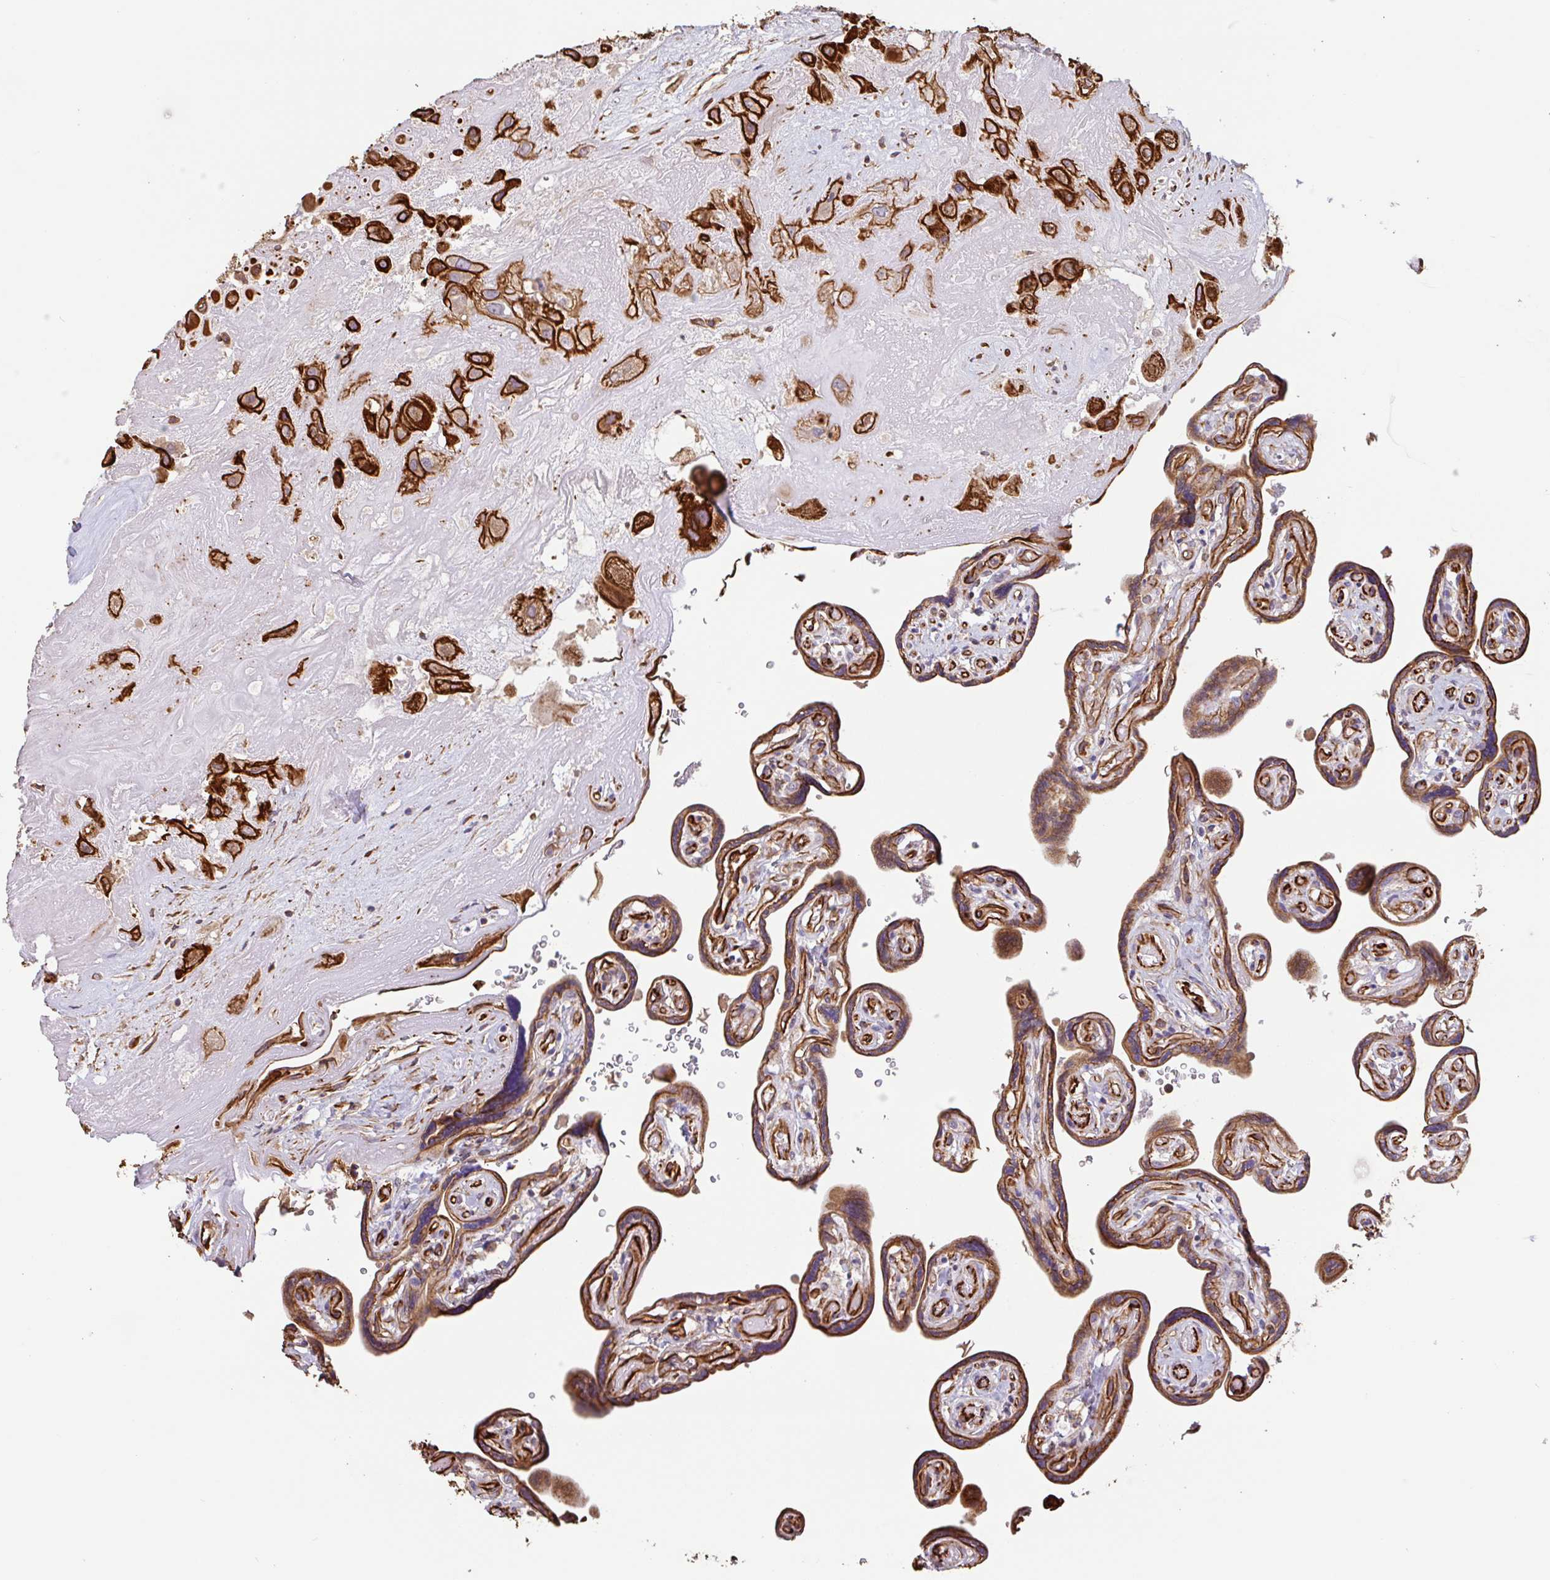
{"staining": {"intensity": "strong", "quantity": ">75%", "location": "cytoplasmic/membranous"}, "tissue": "placenta", "cell_type": "Decidual cells", "image_type": "normal", "snomed": [{"axis": "morphology", "description": "Normal tissue, NOS"}, {"axis": "topography", "description": "Placenta"}], "caption": "High-power microscopy captured an immunohistochemistry (IHC) micrograph of unremarkable placenta, revealing strong cytoplasmic/membranous positivity in about >75% of decidual cells.", "gene": "ZNF790", "patient": {"sex": "female", "age": 32}}